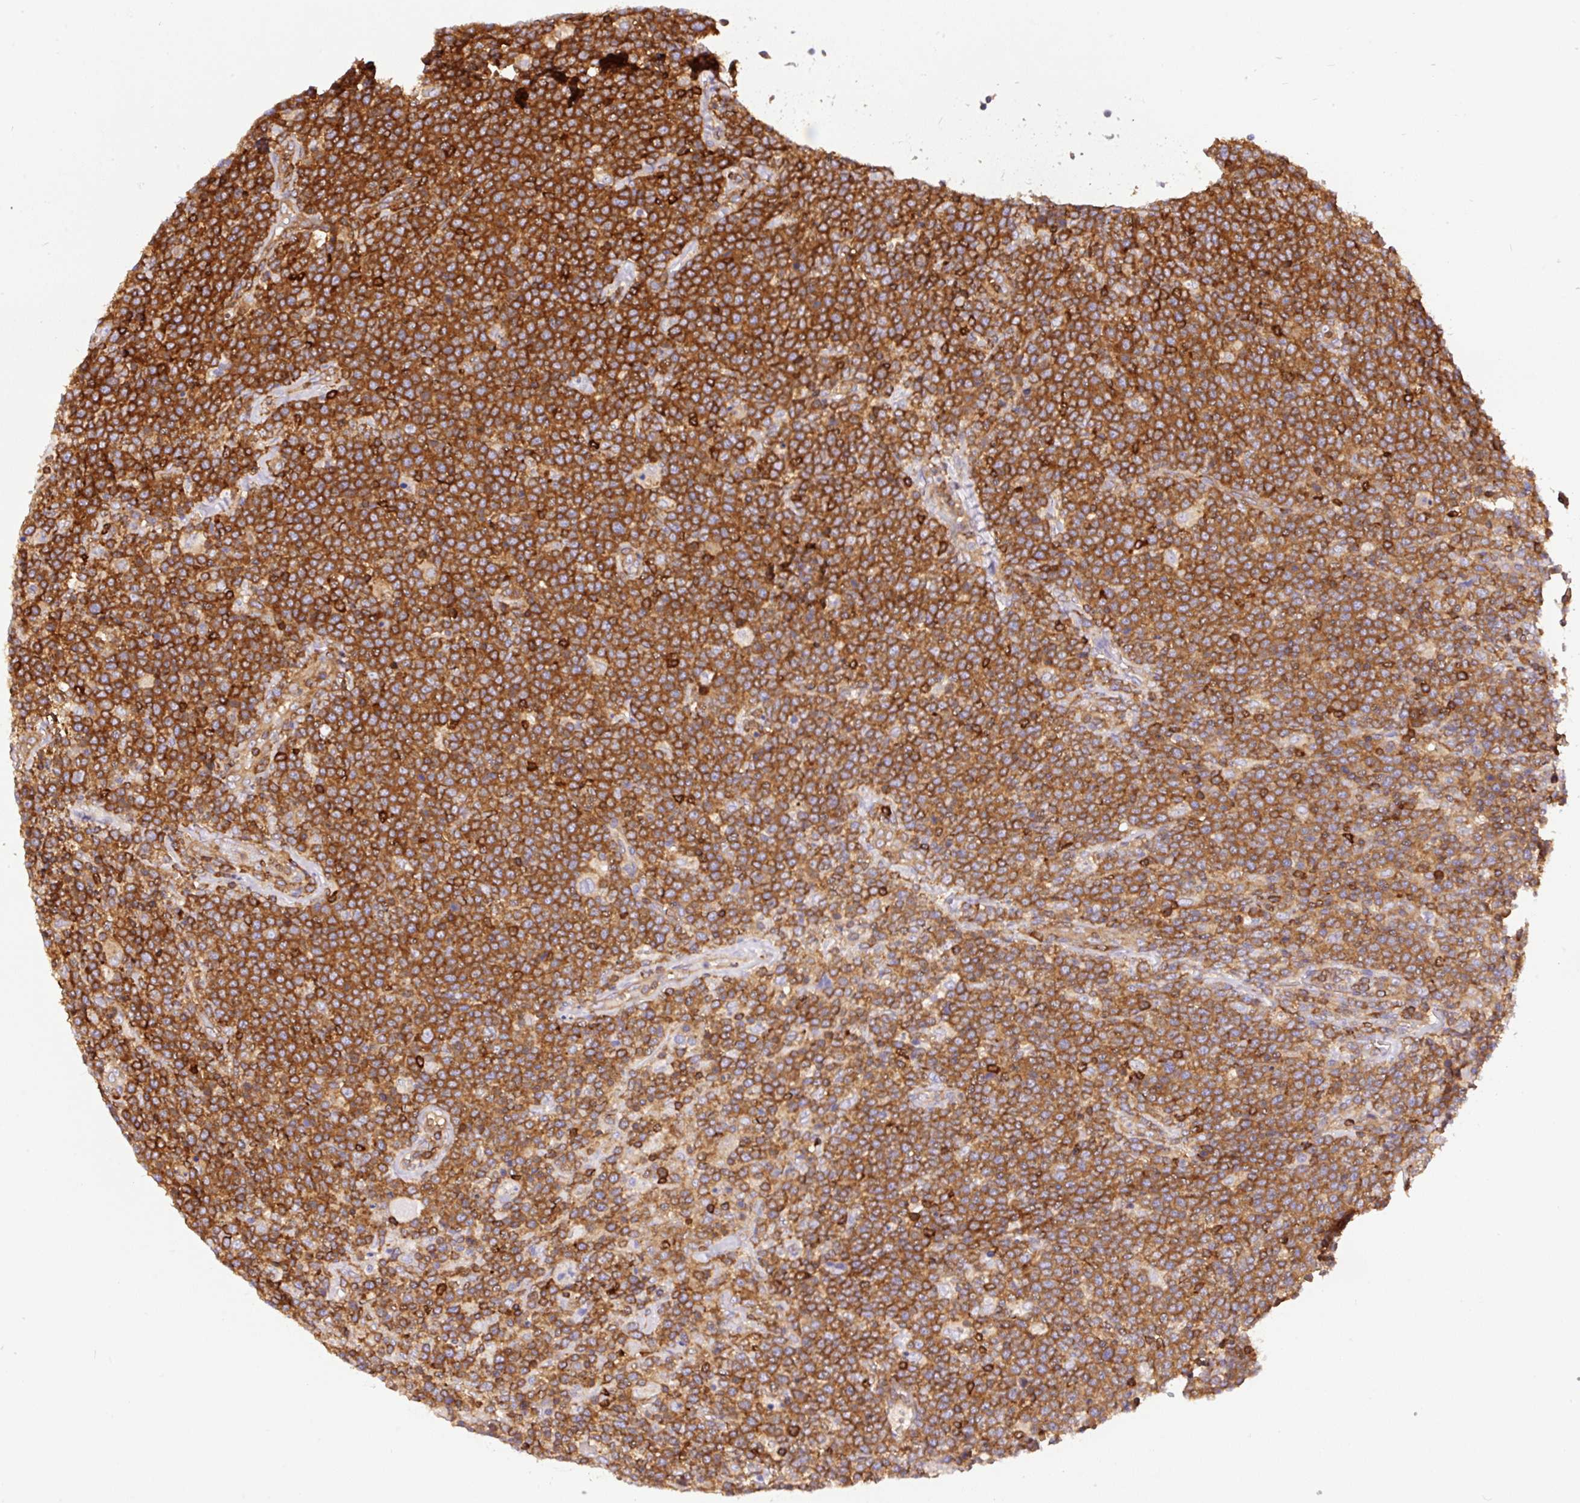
{"staining": {"intensity": "strong", "quantity": ">75%", "location": "cytoplasmic/membranous"}, "tissue": "lymphoma", "cell_type": "Tumor cells", "image_type": "cancer", "snomed": [{"axis": "morphology", "description": "Malignant lymphoma, non-Hodgkin's type, High grade"}, {"axis": "topography", "description": "Lymph node"}], "caption": "This is a photomicrograph of immunohistochemistry (IHC) staining of lymphoma, which shows strong staining in the cytoplasmic/membranous of tumor cells.", "gene": "DNM2", "patient": {"sex": "male", "age": 61}}